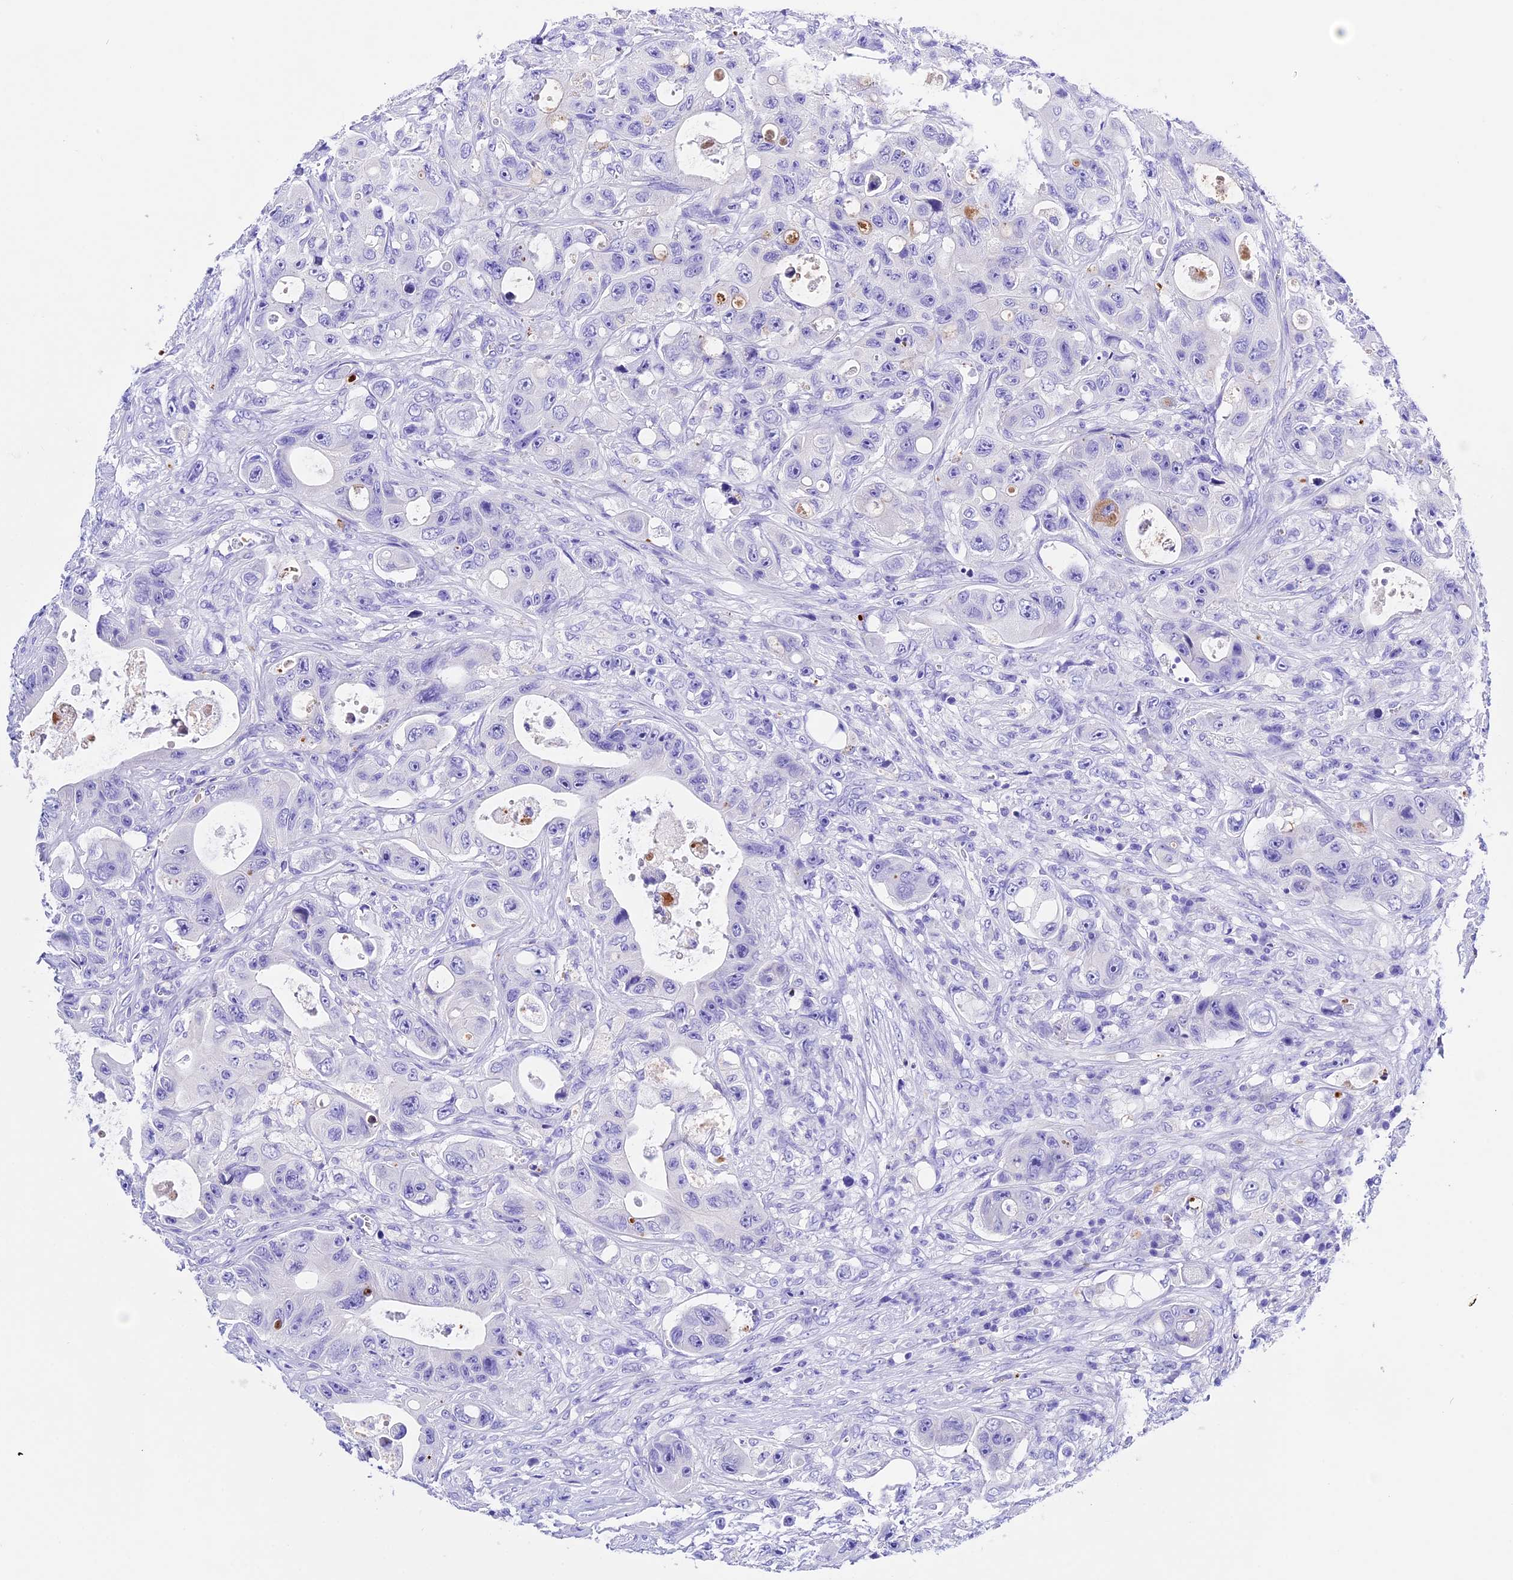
{"staining": {"intensity": "negative", "quantity": "none", "location": "none"}, "tissue": "colorectal cancer", "cell_type": "Tumor cells", "image_type": "cancer", "snomed": [{"axis": "morphology", "description": "Adenocarcinoma, NOS"}, {"axis": "topography", "description": "Colon"}], "caption": "Immunohistochemical staining of human colorectal adenocarcinoma shows no significant expression in tumor cells.", "gene": "PSG11", "patient": {"sex": "female", "age": 46}}